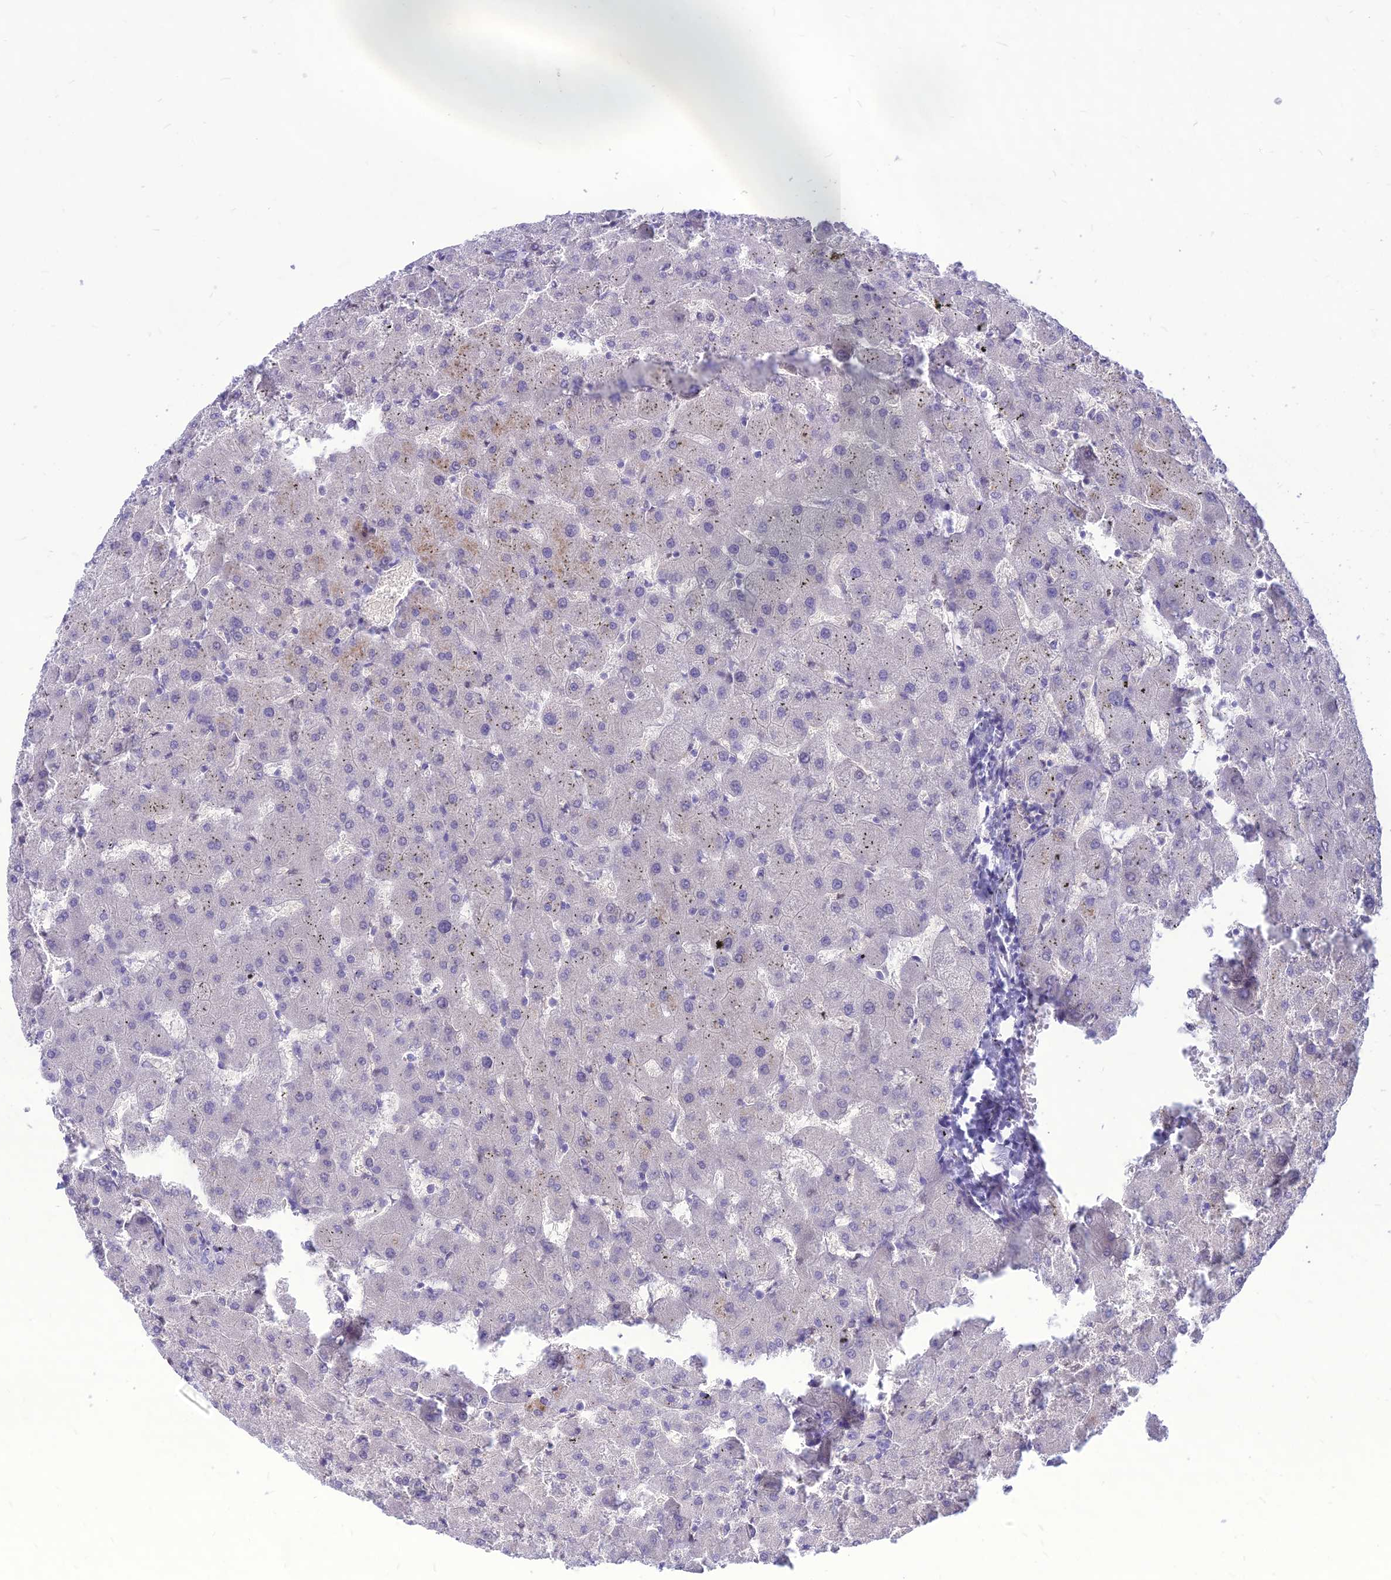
{"staining": {"intensity": "negative", "quantity": "none", "location": "none"}, "tissue": "liver", "cell_type": "Cholangiocytes", "image_type": "normal", "snomed": [{"axis": "morphology", "description": "Normal tissue, NOS"}, {"axis": "topography", "description": "Liver"}], "caption": "Immunohistochemical staining of benign liver displays no significant positivity in cholangiocytes.", "gene": "NOVA2", "patient": {"sex": "female", "age": 63}}